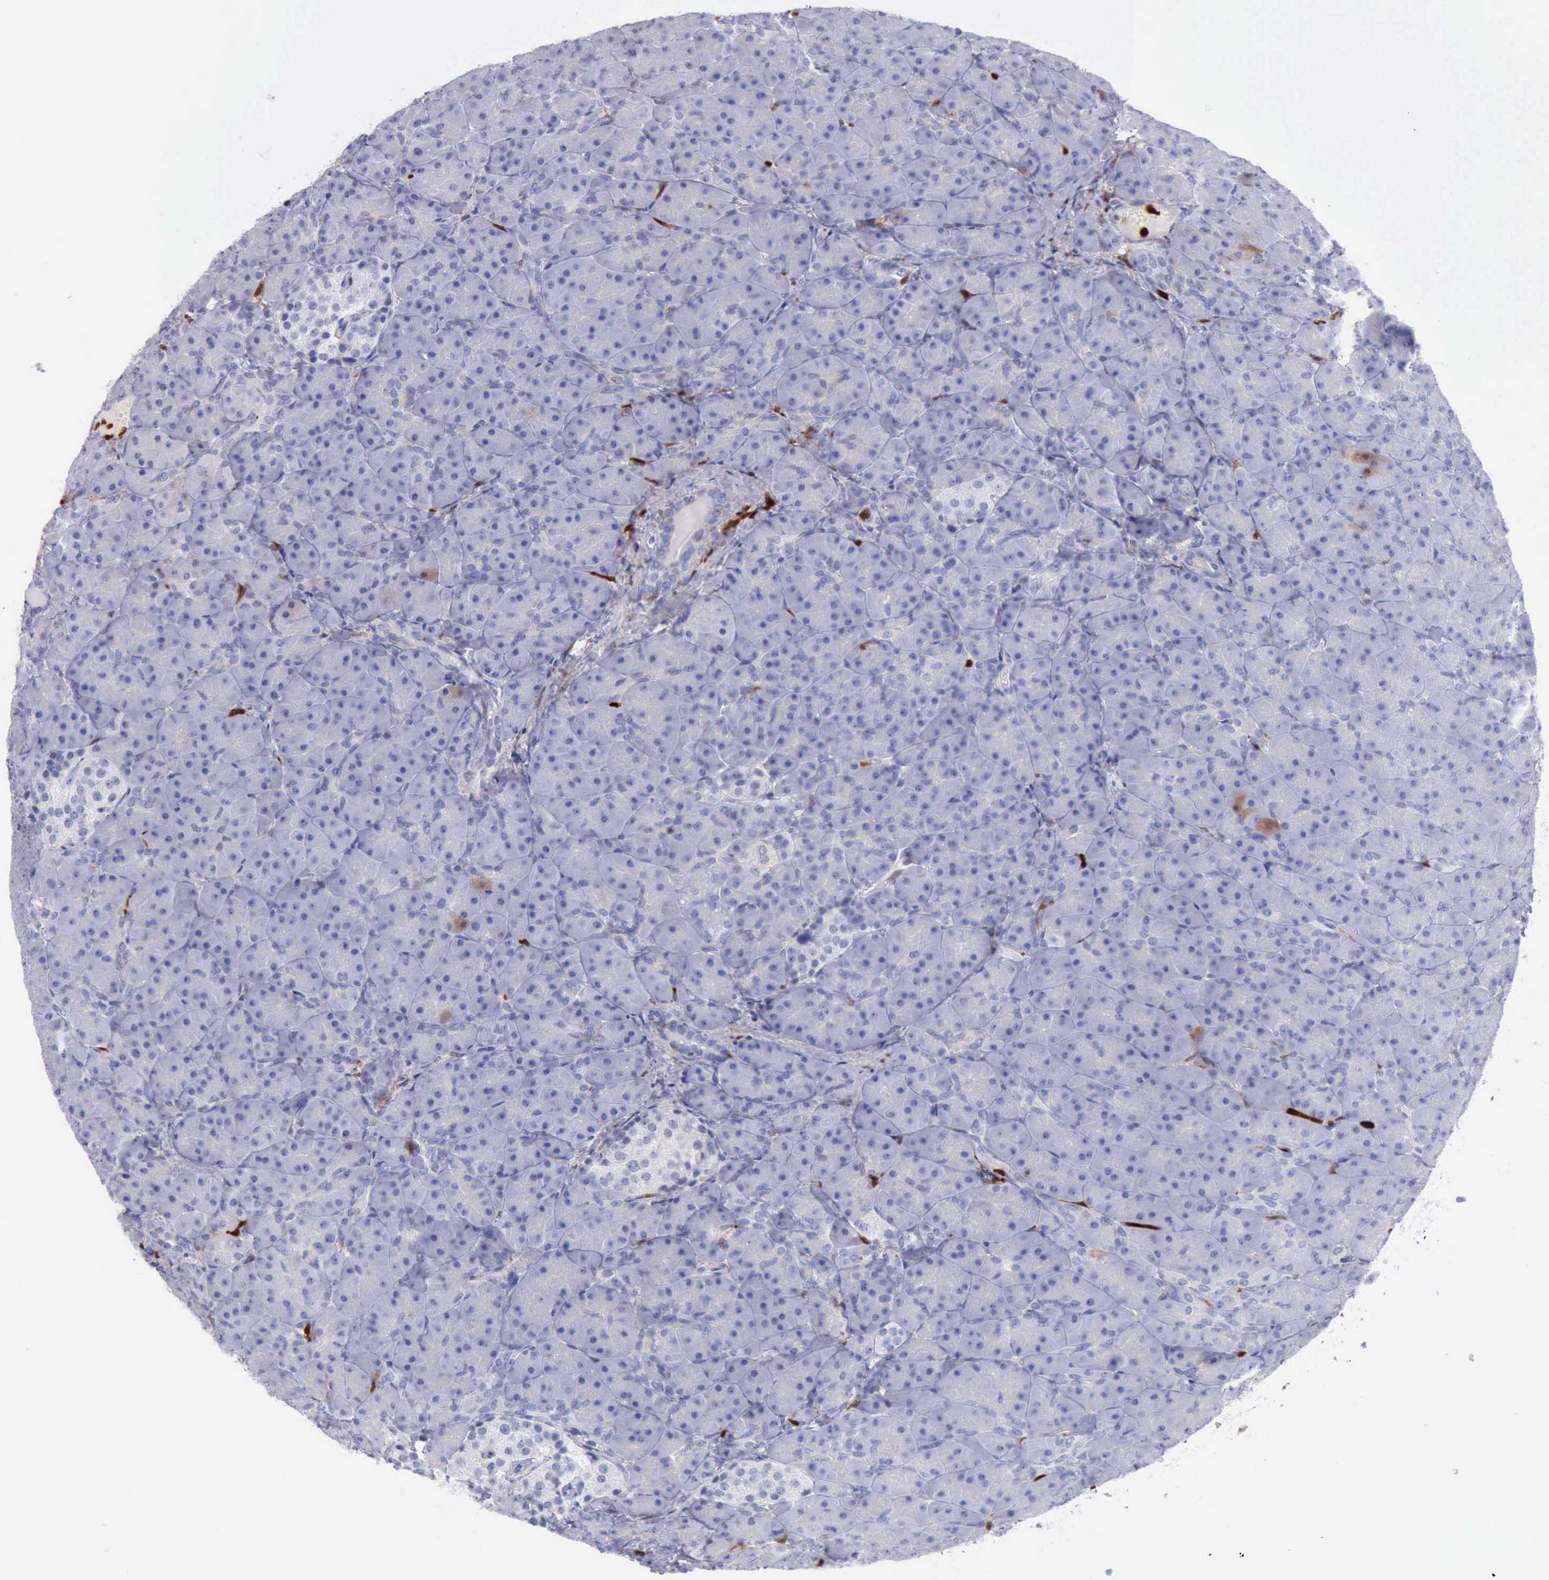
{"staining": {"intensity": "negative", "quantity": "none", "location": "none"}, "tissue": "pancreas", "cell_type": "Exocrine glandular cells", "image_type": "normal", "snomed": [{"axis": "morphology", "description": "Normal tissue, NOS"}, {"axis": "topography", "description": "Pancreas"}], "caption": "The micrograph shows no staining of exocrine glandular cells in benign pancreas. Brightfield microscopy of immunohistochemistry stained with DAB (3,3'-diaminobenzidine) (brown) and hematoxylin (blue), captured at high magnification.", "gene": "CSTA", "patient": {"sex": "male", "age": 66}}